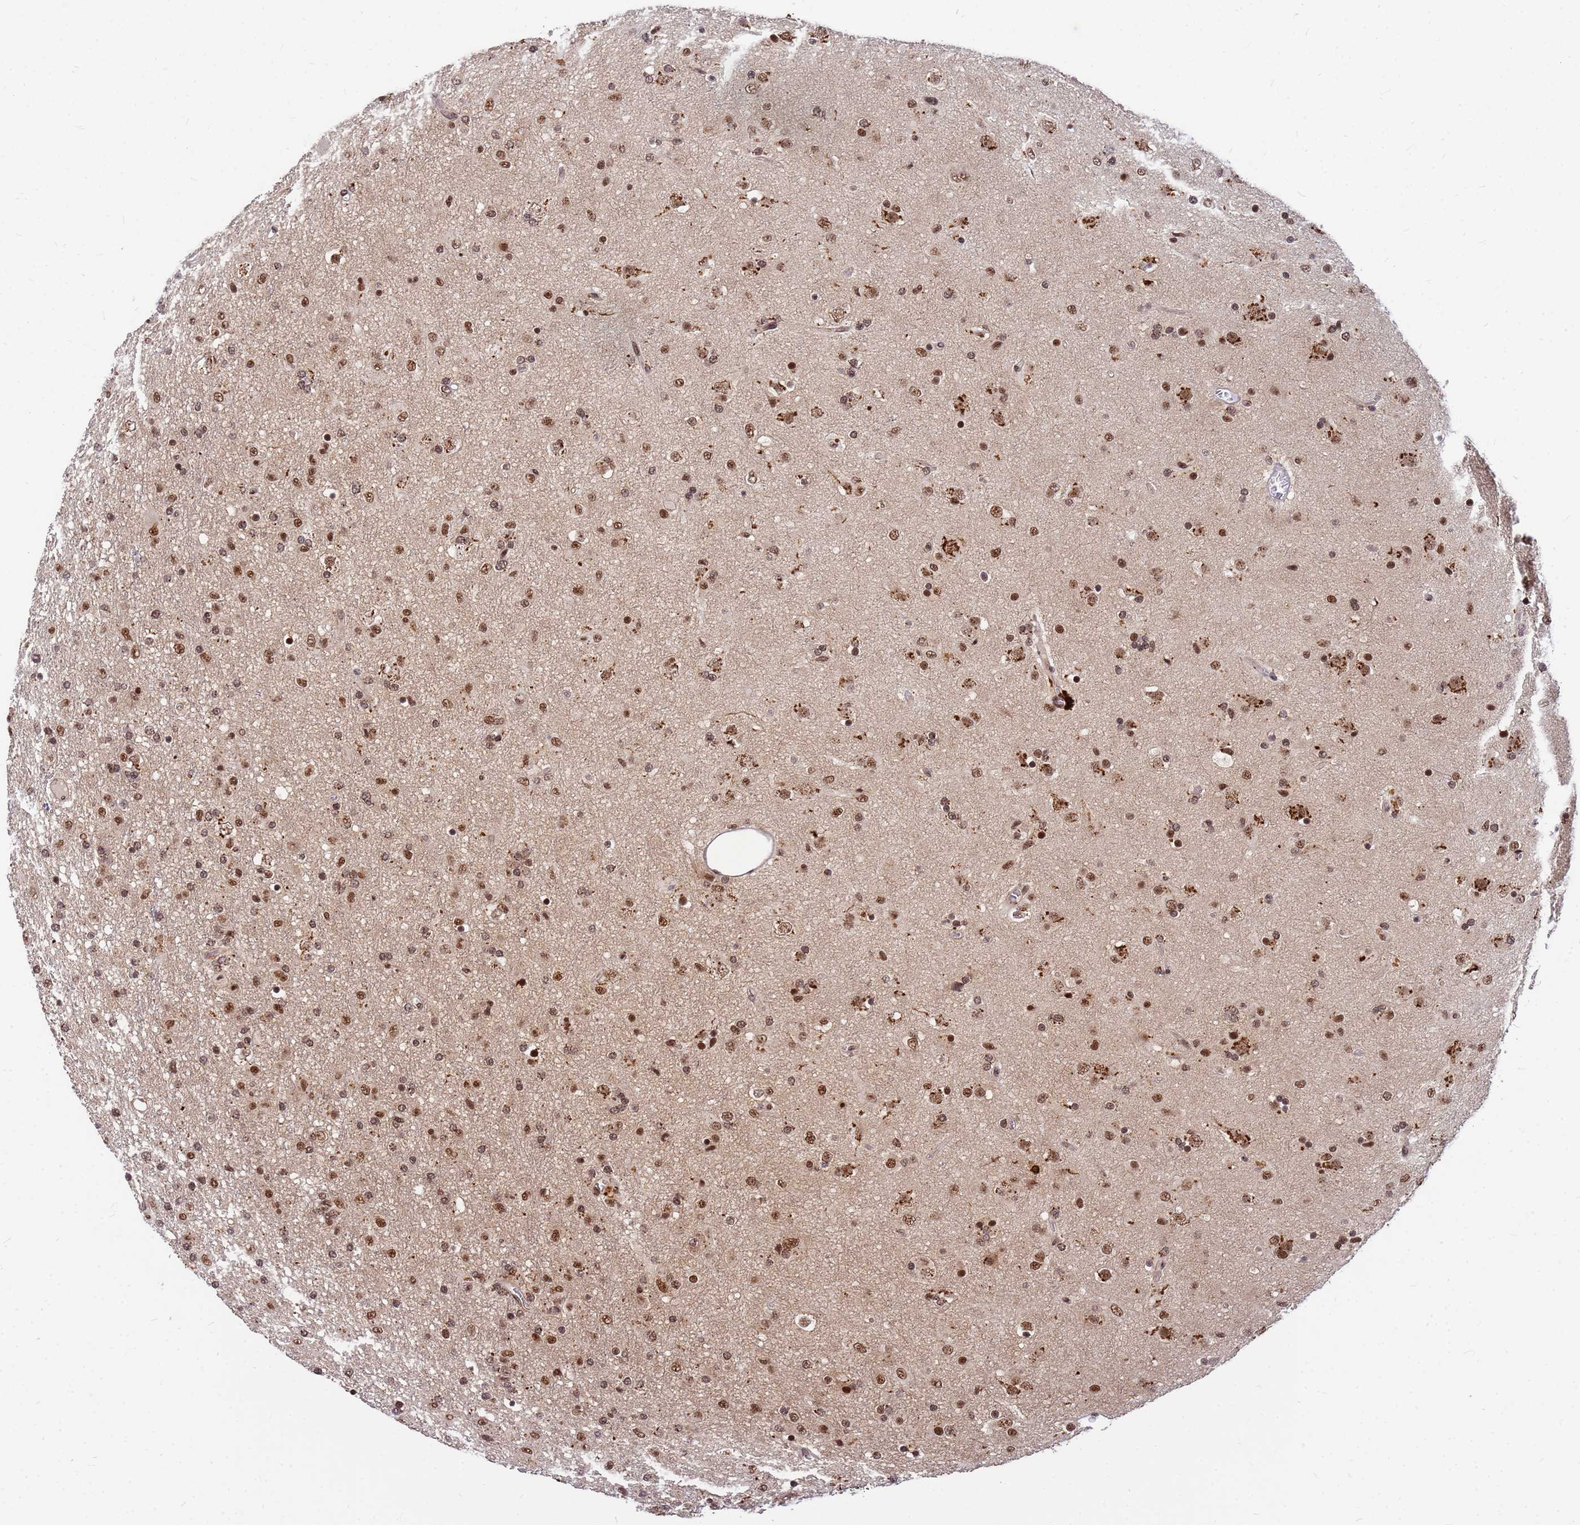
{"staining": {"intensity": "moderate", "quantity": ">75%", "location": "nuclear"}, "tissue": "glioma", "cell_type": "Tumor cells", "image_type": "cancer", "snomed": [{"axis": "morphology", "description": "Glioma, malignant, Low grade"}, {"axis": "topography", "description": "Brain"}], "caption": "Brown immunohistochemical staining in human glioma shows moderate nuclear staining in approximately >75% of tumor cells. (DAB IHC with brightfield microscopy, high magnification).", "gene": "NCBP2", "patient": {"sex": "male", "age": 65}}